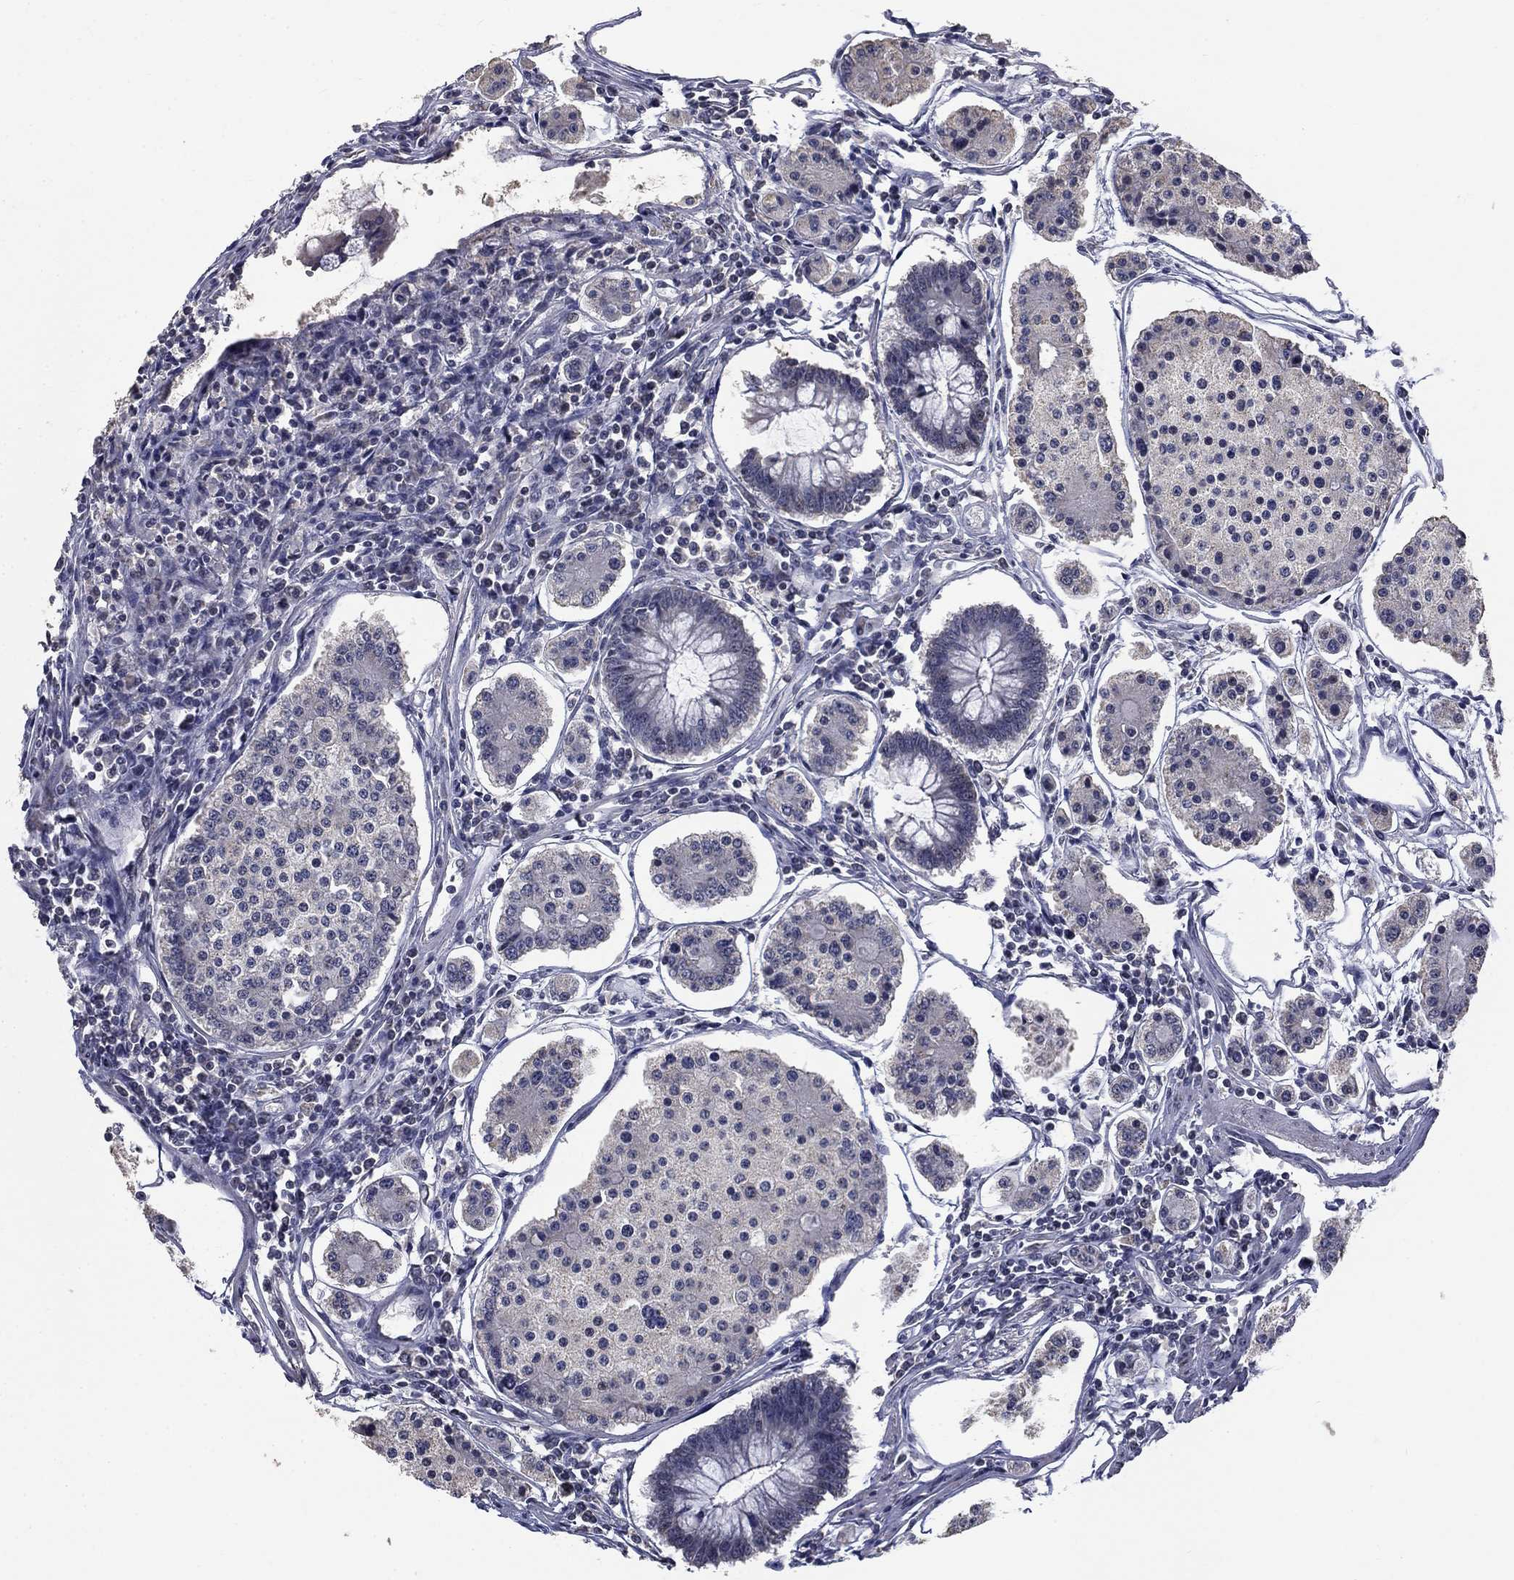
{"staining": {"intensity": "negative", "quantity": "none", "location": "none"}, "tissue": "carcinoid", "cell_type": "Tumor cells", "image_type": "cancer", "snomed": [{"axis": "morphology", "description": "Carcinoid, malignant, NOS"}, {"axis": "topography", "description": "Small intestine"}], "caption": "The micrograph demonstrates no staining of tumor cells in carcinoid.", "gene": "SPATA33", "patient": {"sex": "female", "age": 65}}